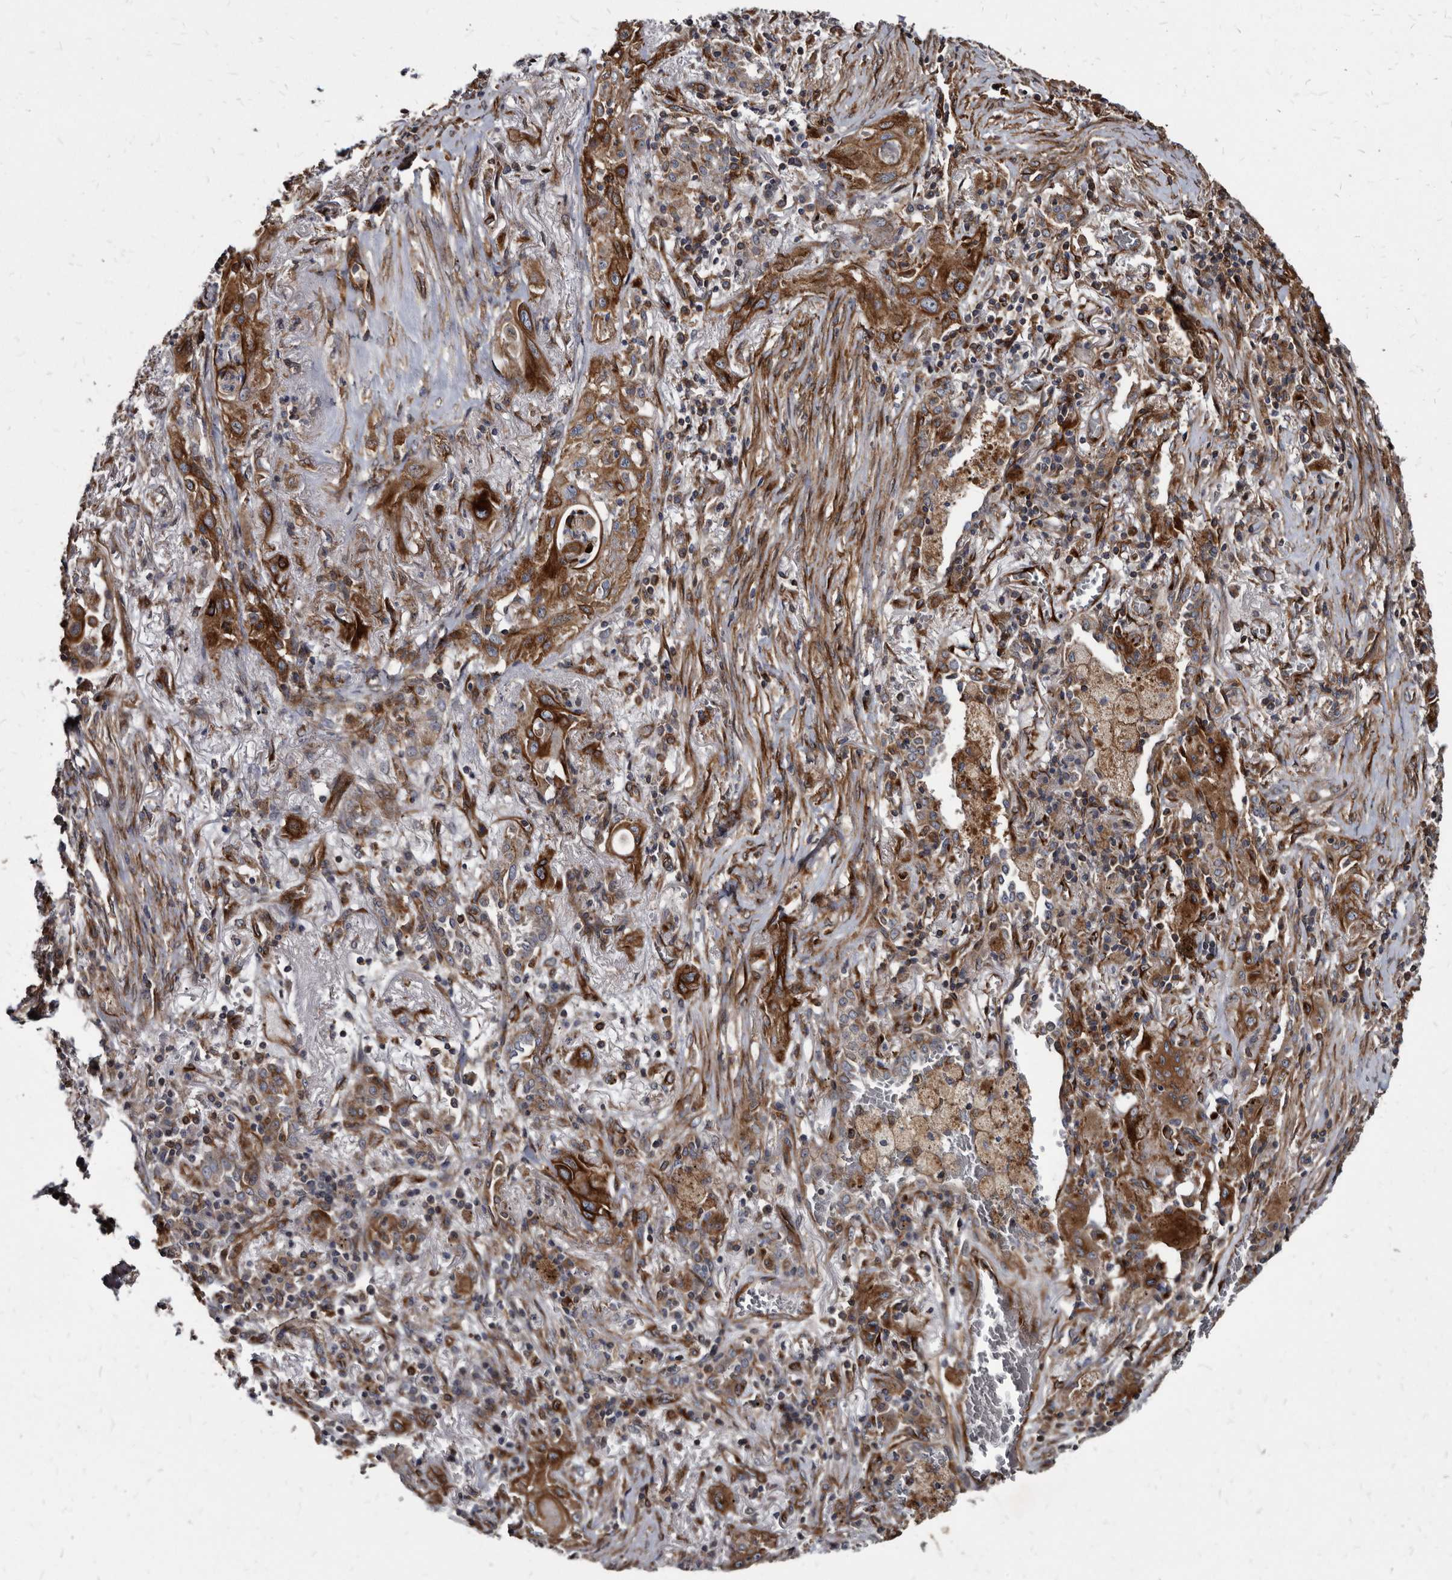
{"staining": {"intensity": "strong", "quantity": ">75%", "location": "cytoplasmic/membranous"}, "tissue": "lung cancer", "cell_type": "Tumor cells", "image_type": "cancer", "snomed": [{"axis": "morphology", "description": "Squamous cell carcinoma, NOS"}, {"axis": "topography", "description": "Lung"}], "caption": "IHC of human lung squamous cell carcinoma demonstrates high levels of strong cytoplasmic/membranous staining in approximately >75% of tumor cells.", "gene": "KCTD20", "patient": {"sex": "female", "age": 47}}